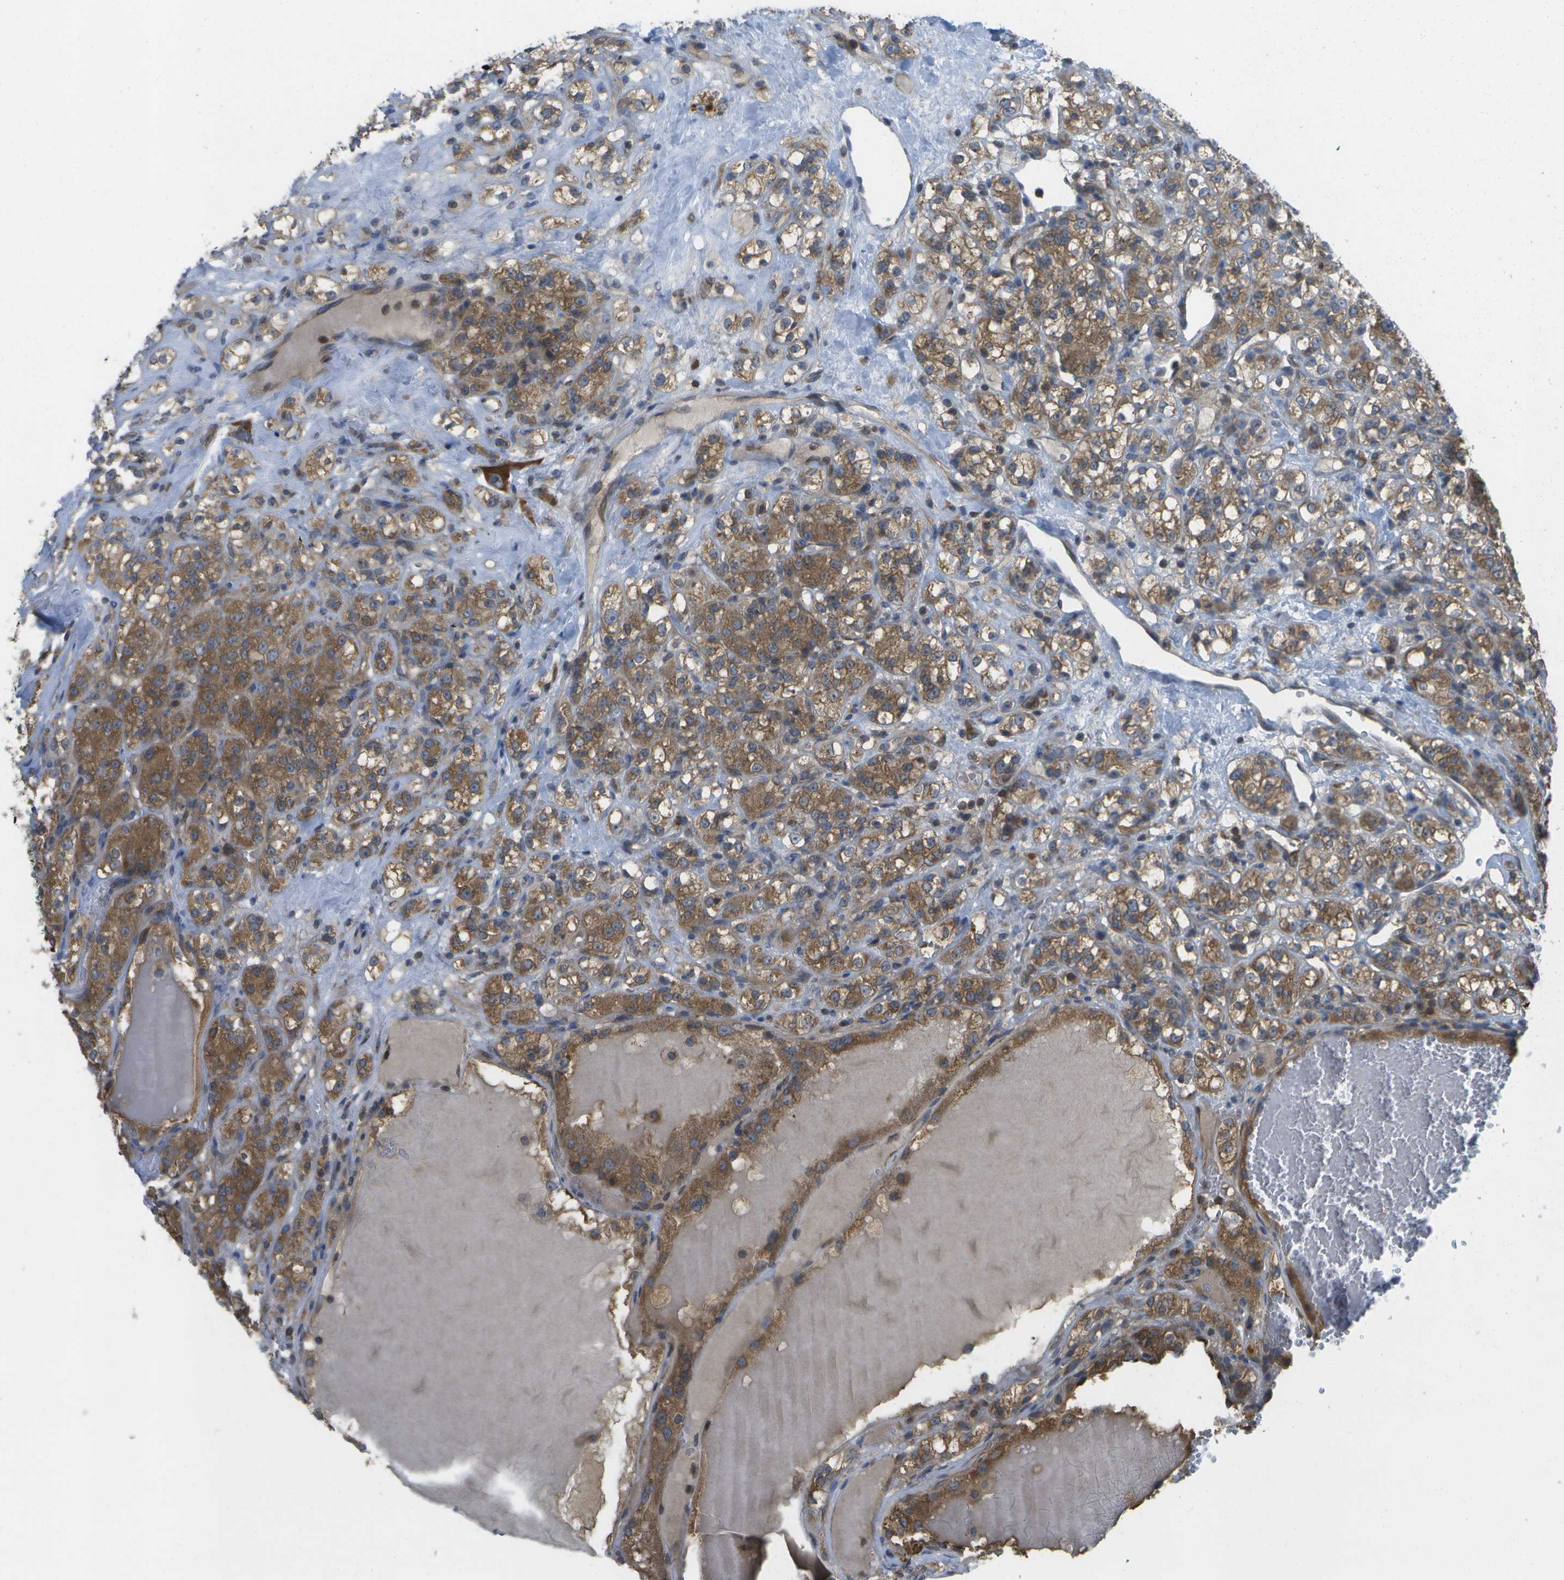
{"staining": {"intensity": "moderate", "quantity": ">75%", "location": "cytoplasmic/membranous"}, "tissue": "renal cancer", "cell_type": "Tumor cells", "image_type": "cancer", "snomed": [{"axis": "morphology", "description": "Normal tissue, NOS"}, {"axis": "morphology", "description": "Adenocarcinoma, NOS"}, {"axis": "topography", "description": "Kidney"}], "caption": "Protein positivity by IHC shows moderate cytoplasmic/membranous expression in about >75% of tumor cells in adenocarcinoma (renal). (DAB = brown stain, brightfield microscopy at high magnification).", "gene": "DPM3", "patient": {"sex": "male", "age": 61}}